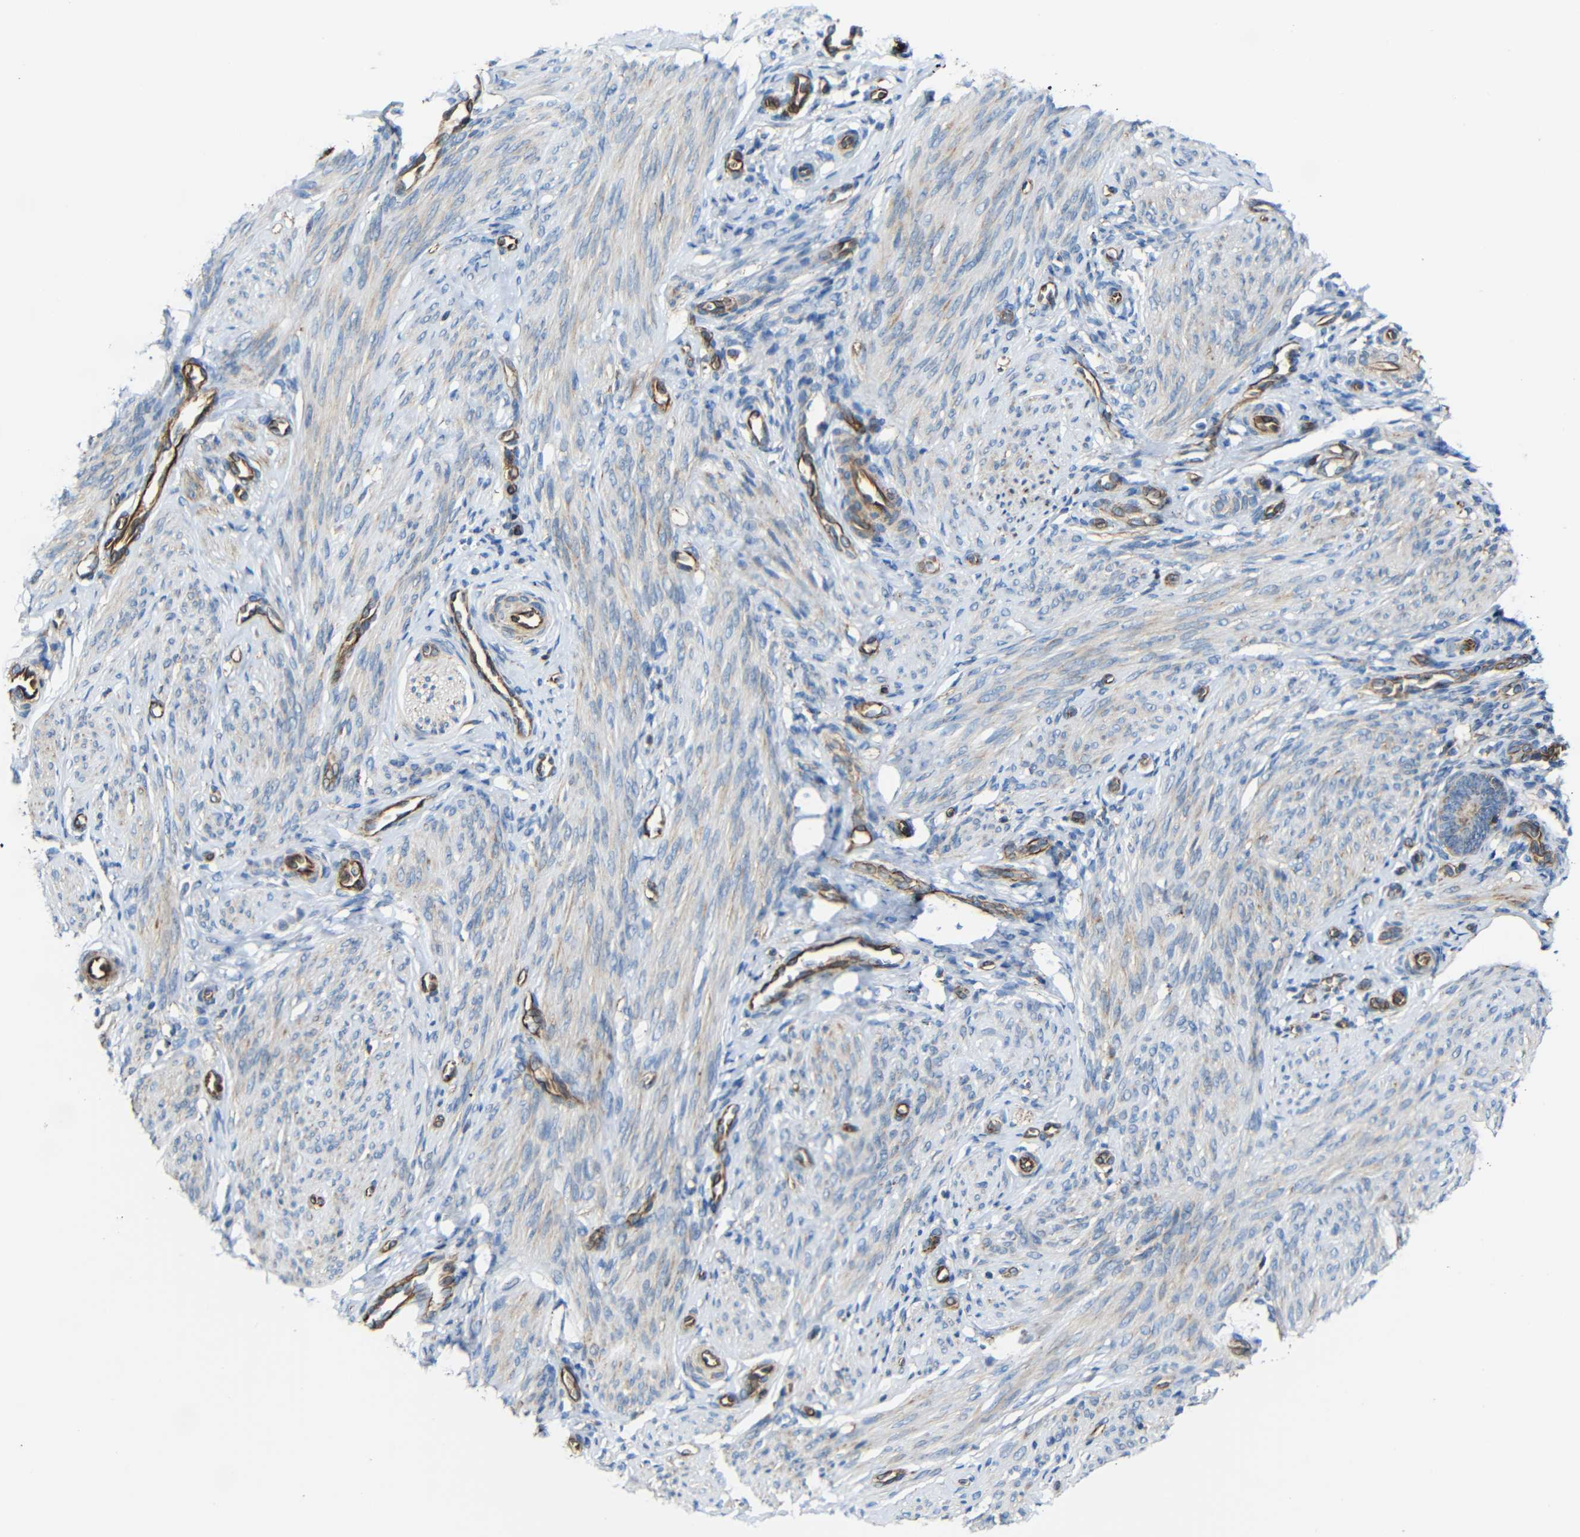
{"staining": {"intensity": "moderate", "quantity": "25%-75%", "location": "cytoplasmic/membranous"}, "tissue": "endometrium", "cell_type": "Cells in endometrial stroma", "image_type": "normal", "snomed": [{"axis": "morphology", "description": "Normal tissue, NOS"}, {"axis": "topography", "description": "Endometrium"}], "caption": "Cells in endometrial stroma reveal medium levels of moderate cytoplasmic/membranous expression in about 25%-75% of cells in unremarkable human endometrium. (IHC, brightfield microscopy, high magnification).", "gene": "IGSF10", "patient": {"sex": "female", "age": 27}}